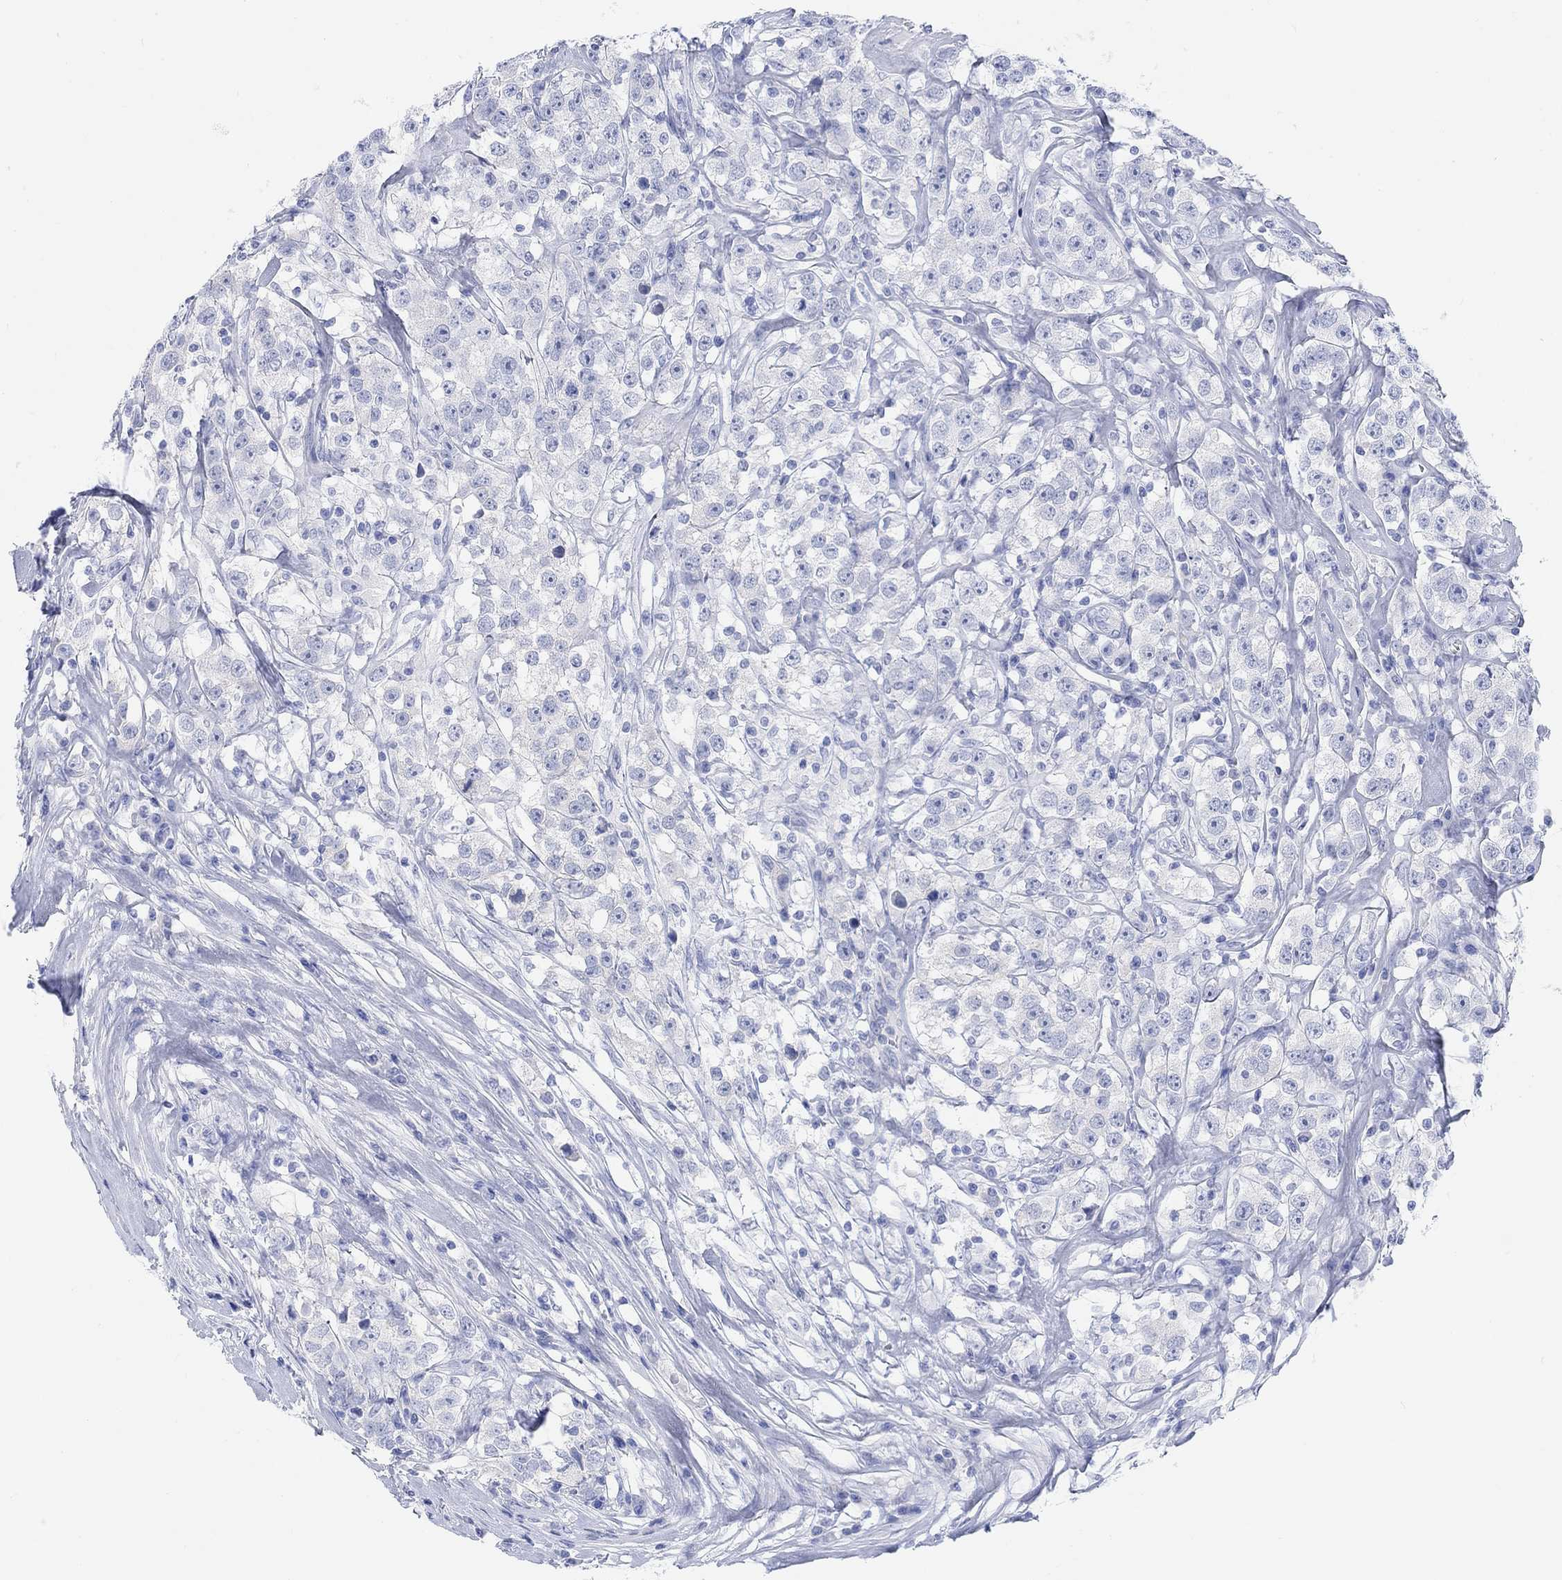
{"staining": {"intensity": "negative", "quantity": "none", "location": "none"}, "tissue": "testis cancer", "cell_type": "Tumor cells", "image_type": "cancer", "snomed": [{"axis": "morphology", "description": "Seminoma, NOS"}, {"axis": "topography", "description": "Testis"}], "caption": "IHC of testis cancer (seminoma) reveals no expression in tumor cells.", "gene": "XIRP2", "patient": {"sex": "male", "age": 59}}